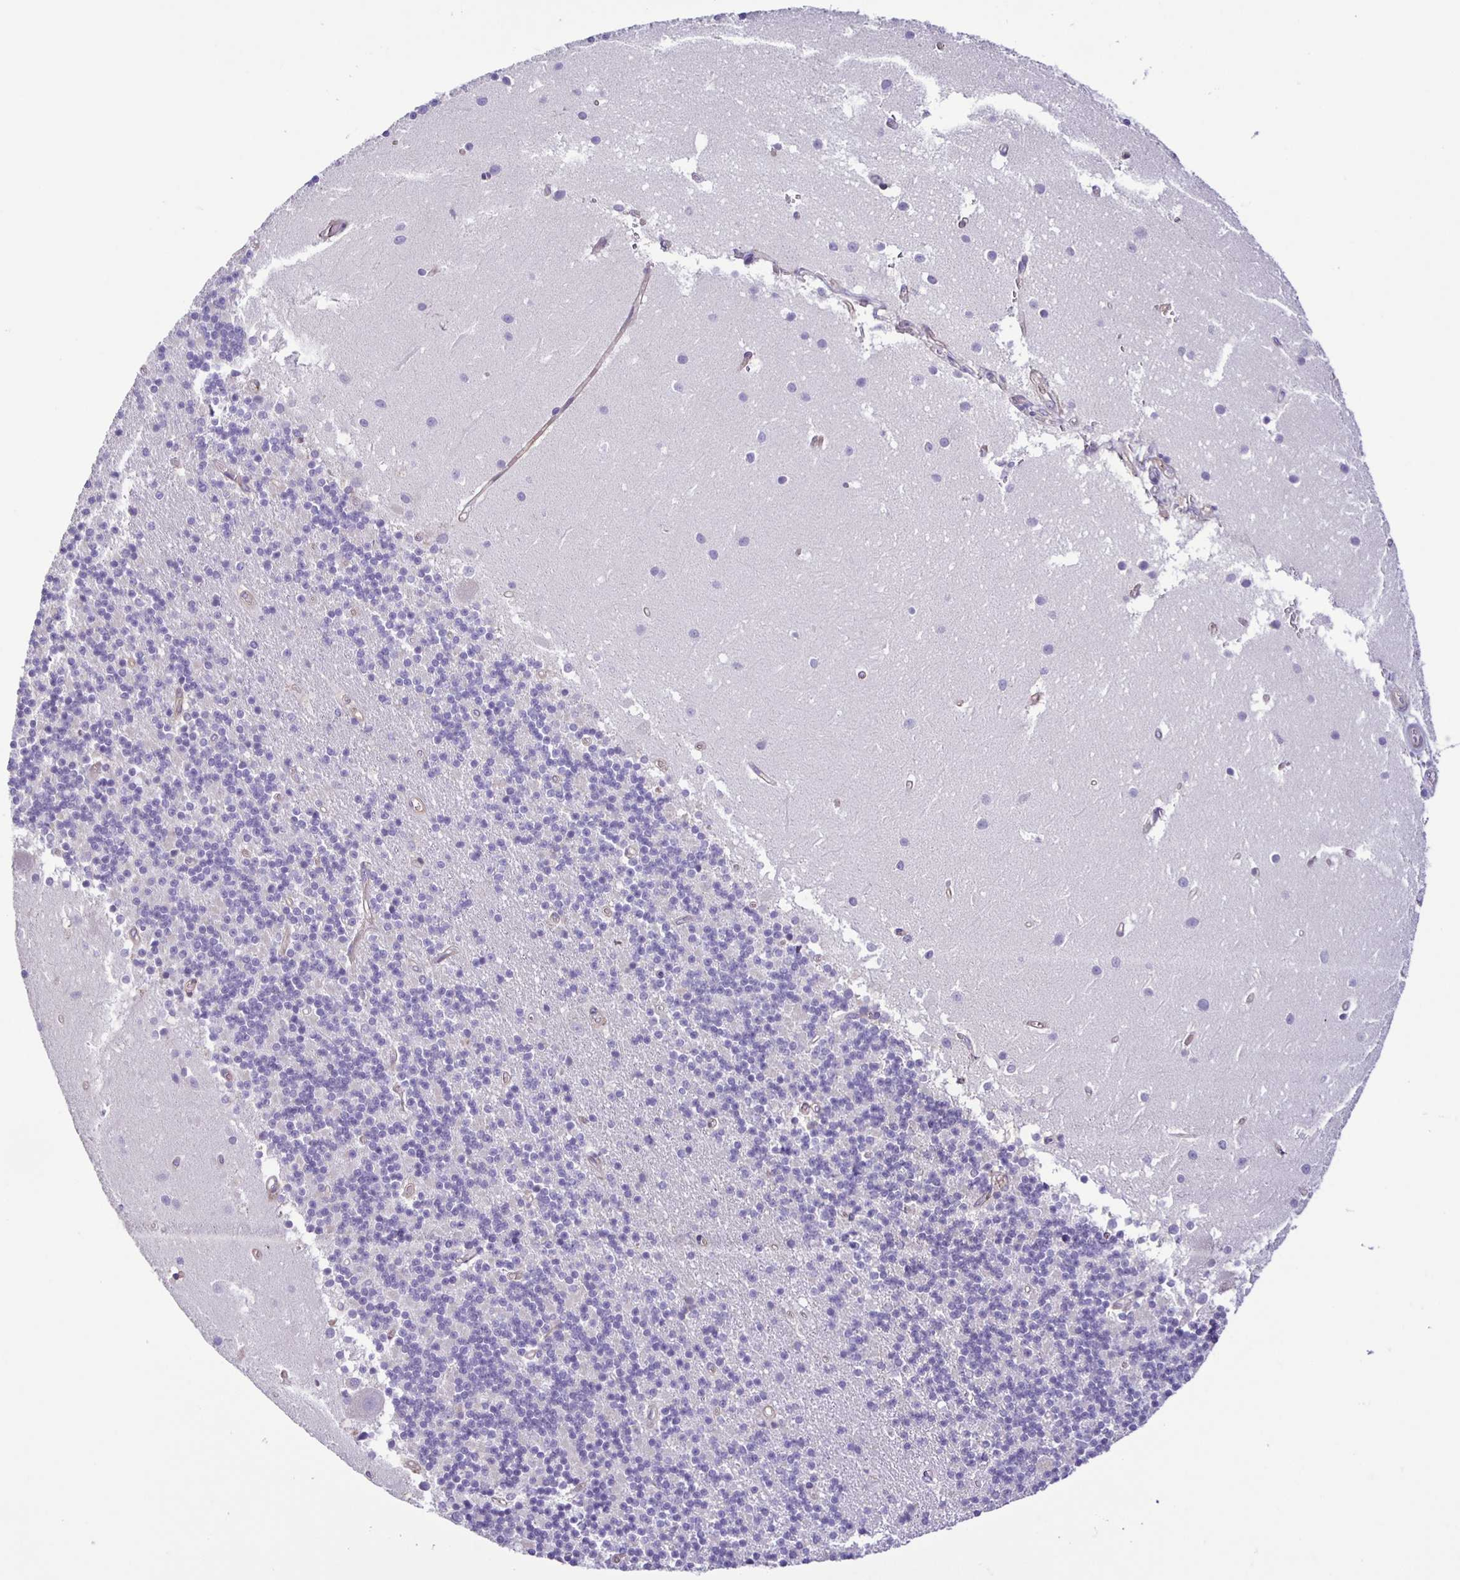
{"staining": {"intensity": "negative", "quantity": "none", "location": "none"}, "tissue": "cerebellum", "cell_type": "Cells in granular layer", "image_type": "normal", "snomed": [{"axis": "morphology", "description": "Normal tissue, NOS"}, {"axis": "topography", "description": "Cerebellum"}], "caption": "Cerebellum was stained to show a protein in brown. There is no significant staining in cells in granular layer. Brightfield microscopy of immunohistochemistry (IHC) stained with DAB (3,3'-diaminobenzidine) (brown) and hematoxylin (blue), captured at high magnification.", "gene": "BOLL", "patient": {"sex": "male", "age": 54}}